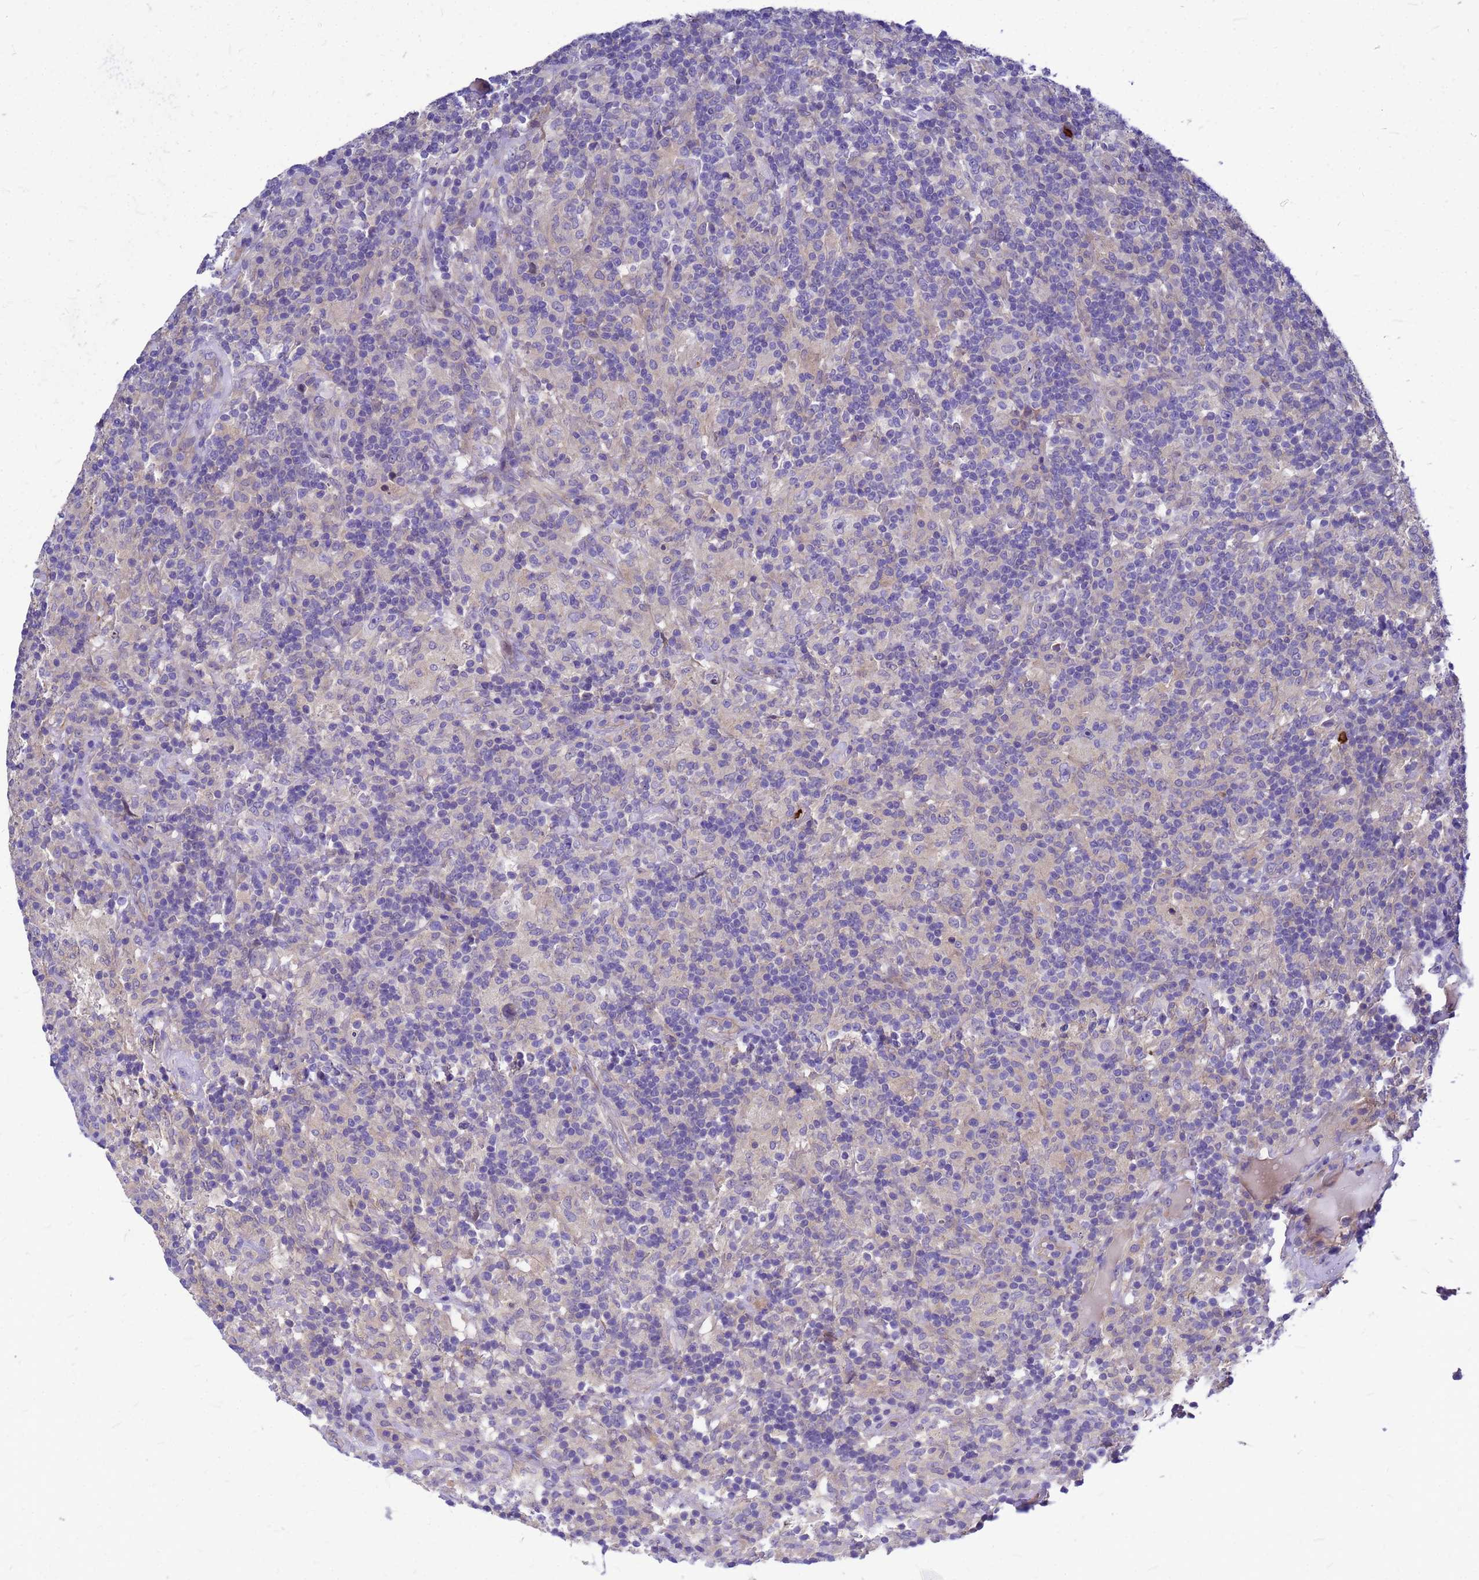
{"staining": {"intensity": "negative", "quantity": "none", "location": "none"}, "tissue": "lymphoma", "cell_type": "Tumor cells", "image_type": "cancer", "snomed": [{"axis": "morphology", "description": "Hodgkin's disease, NOS"}, {"axis": "topography", "description": "Lymph node"}], "caption": "A micrograph of Hodgkin's disease stained for a protein exhibits no brown staining in tumor cells.", "gene": "FBXW5", "patient": {"sex": "male", "age": 70}}